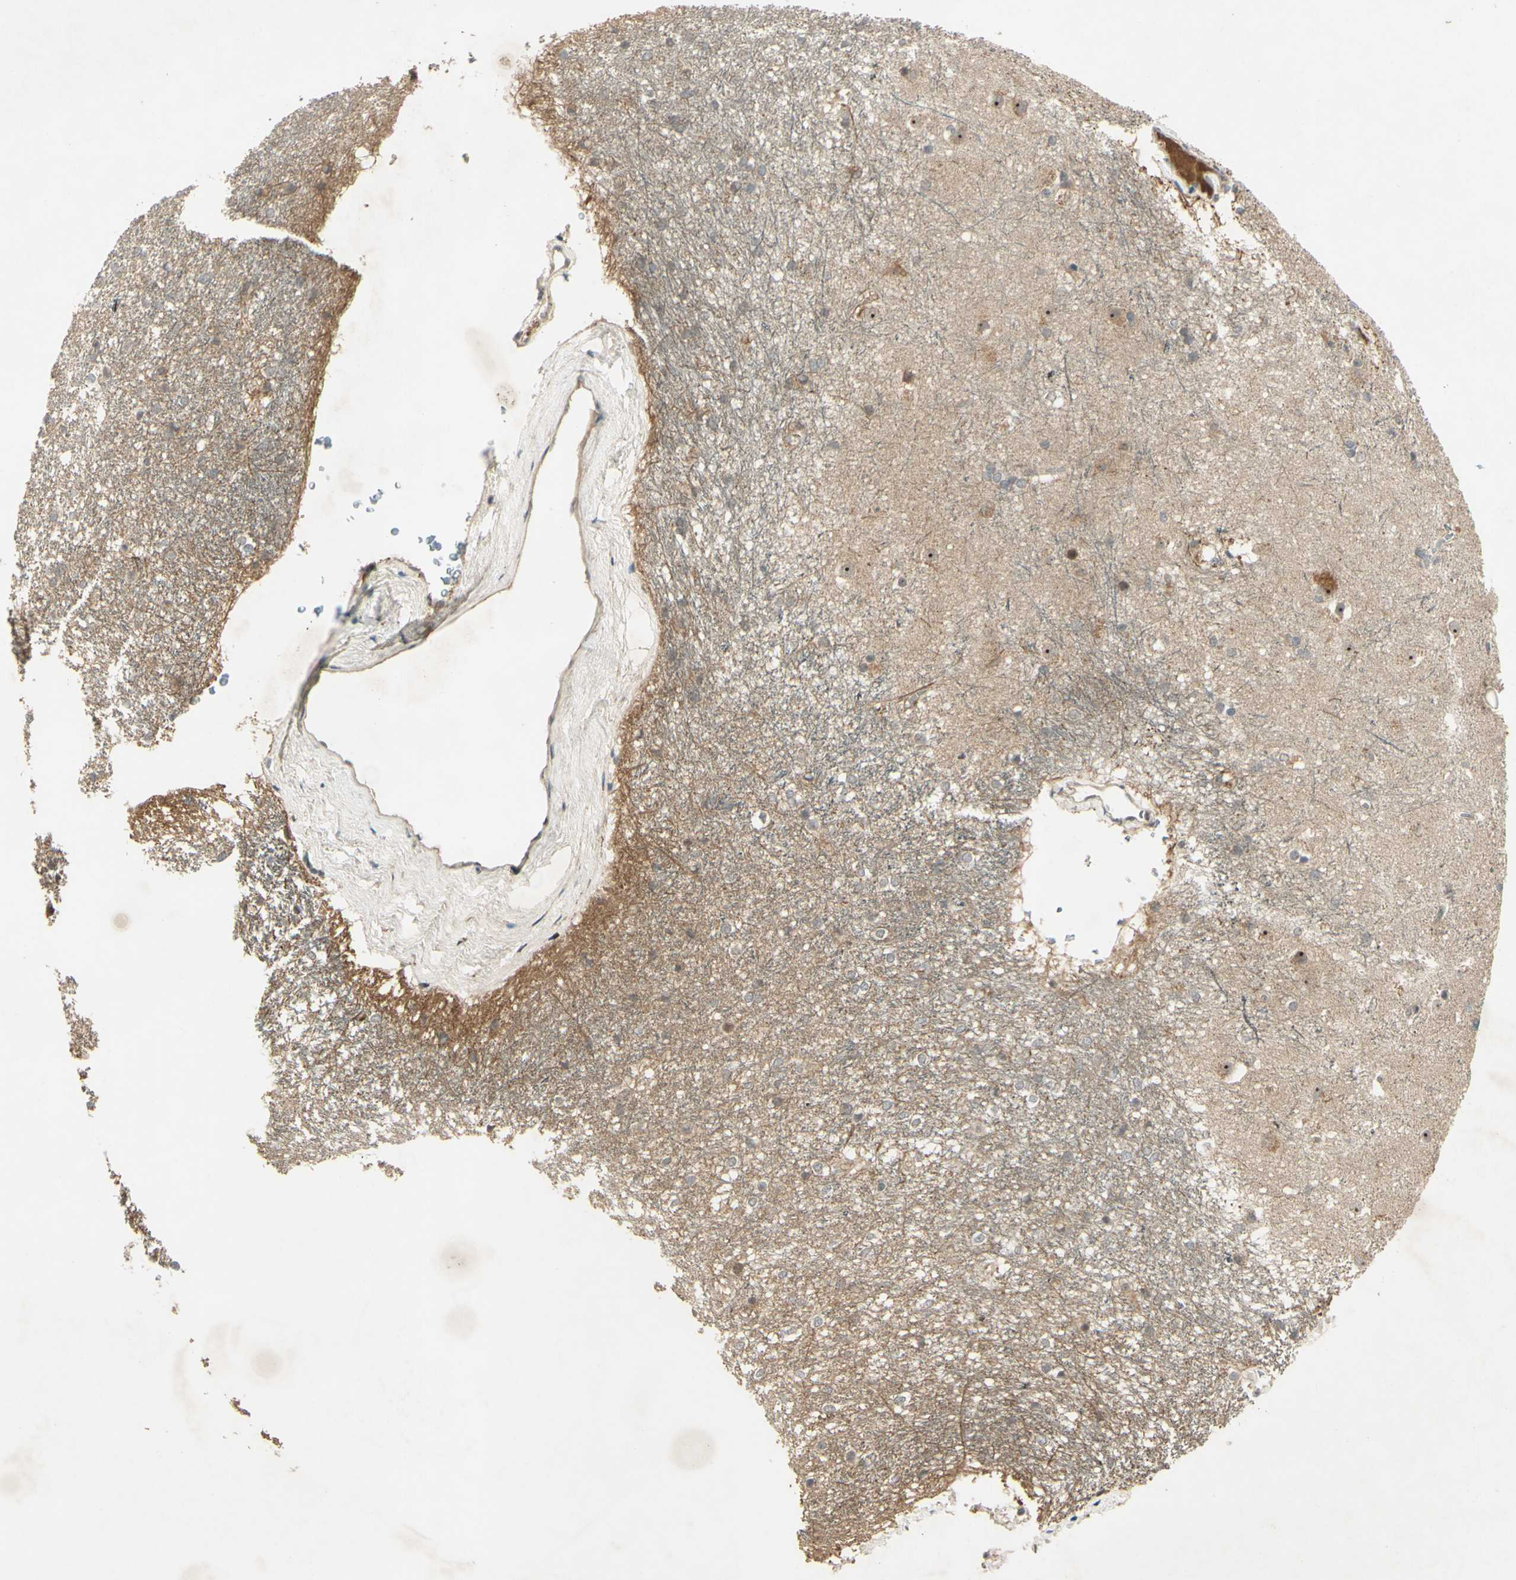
{"staining": {"intensity": "moderate", "quantity": "<25%", "location": "cytoplasmic/membranous"}, "tissue": "caudate", "cell_type": "Glial cells", "image_type": "normal", "snomed": [{"axis": "morphology", "description": "Normal tissue, NOS"}, {"axis": "topography", "description": "Lateral ventricle wall"}], "caption": "This histopathology image shows immunohistochemistry staining of benign caudate, with low moderate cytoplasmic/membranous positivity in about <25% of glial cells.", "gene": "RAD18", "patient": {"sex": "female", "age": 19}}